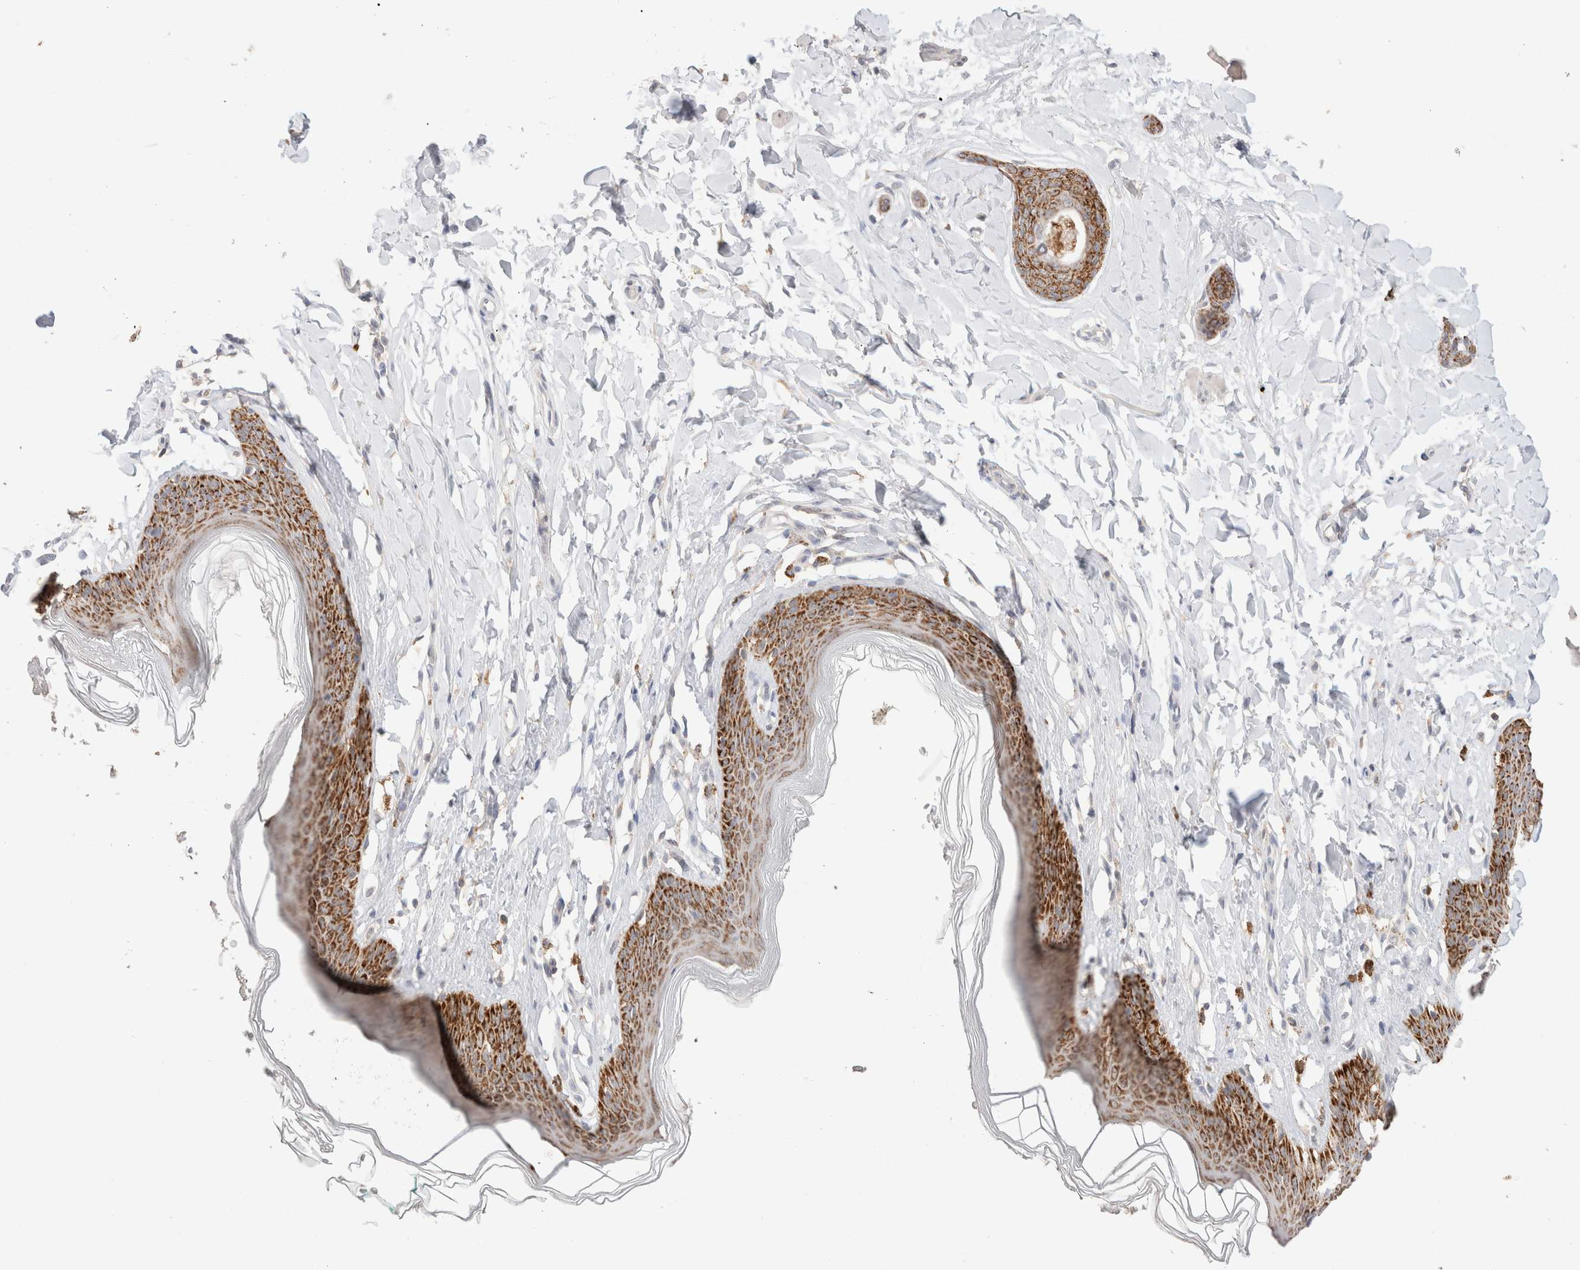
{"staining": {"intensity": "strong", "quantity": ">75%", "location": "cytoplasmic/membranous"}, "tissue": "skin", "cell_type": "Epidermal cells", "image_type": "normal", "snomed": [{"axis": "morphology", "description": "Normal tissue, NOS"}, {"axis": "topography", "description": "Vulva"}], "caption": "Protein staining reveals strong cytoplasmic/membranous staining in about >75% of epidermal cells in unremarkable skin.", "gene": "TRIM41", "patient": {"sex": "female", "age": 66}}